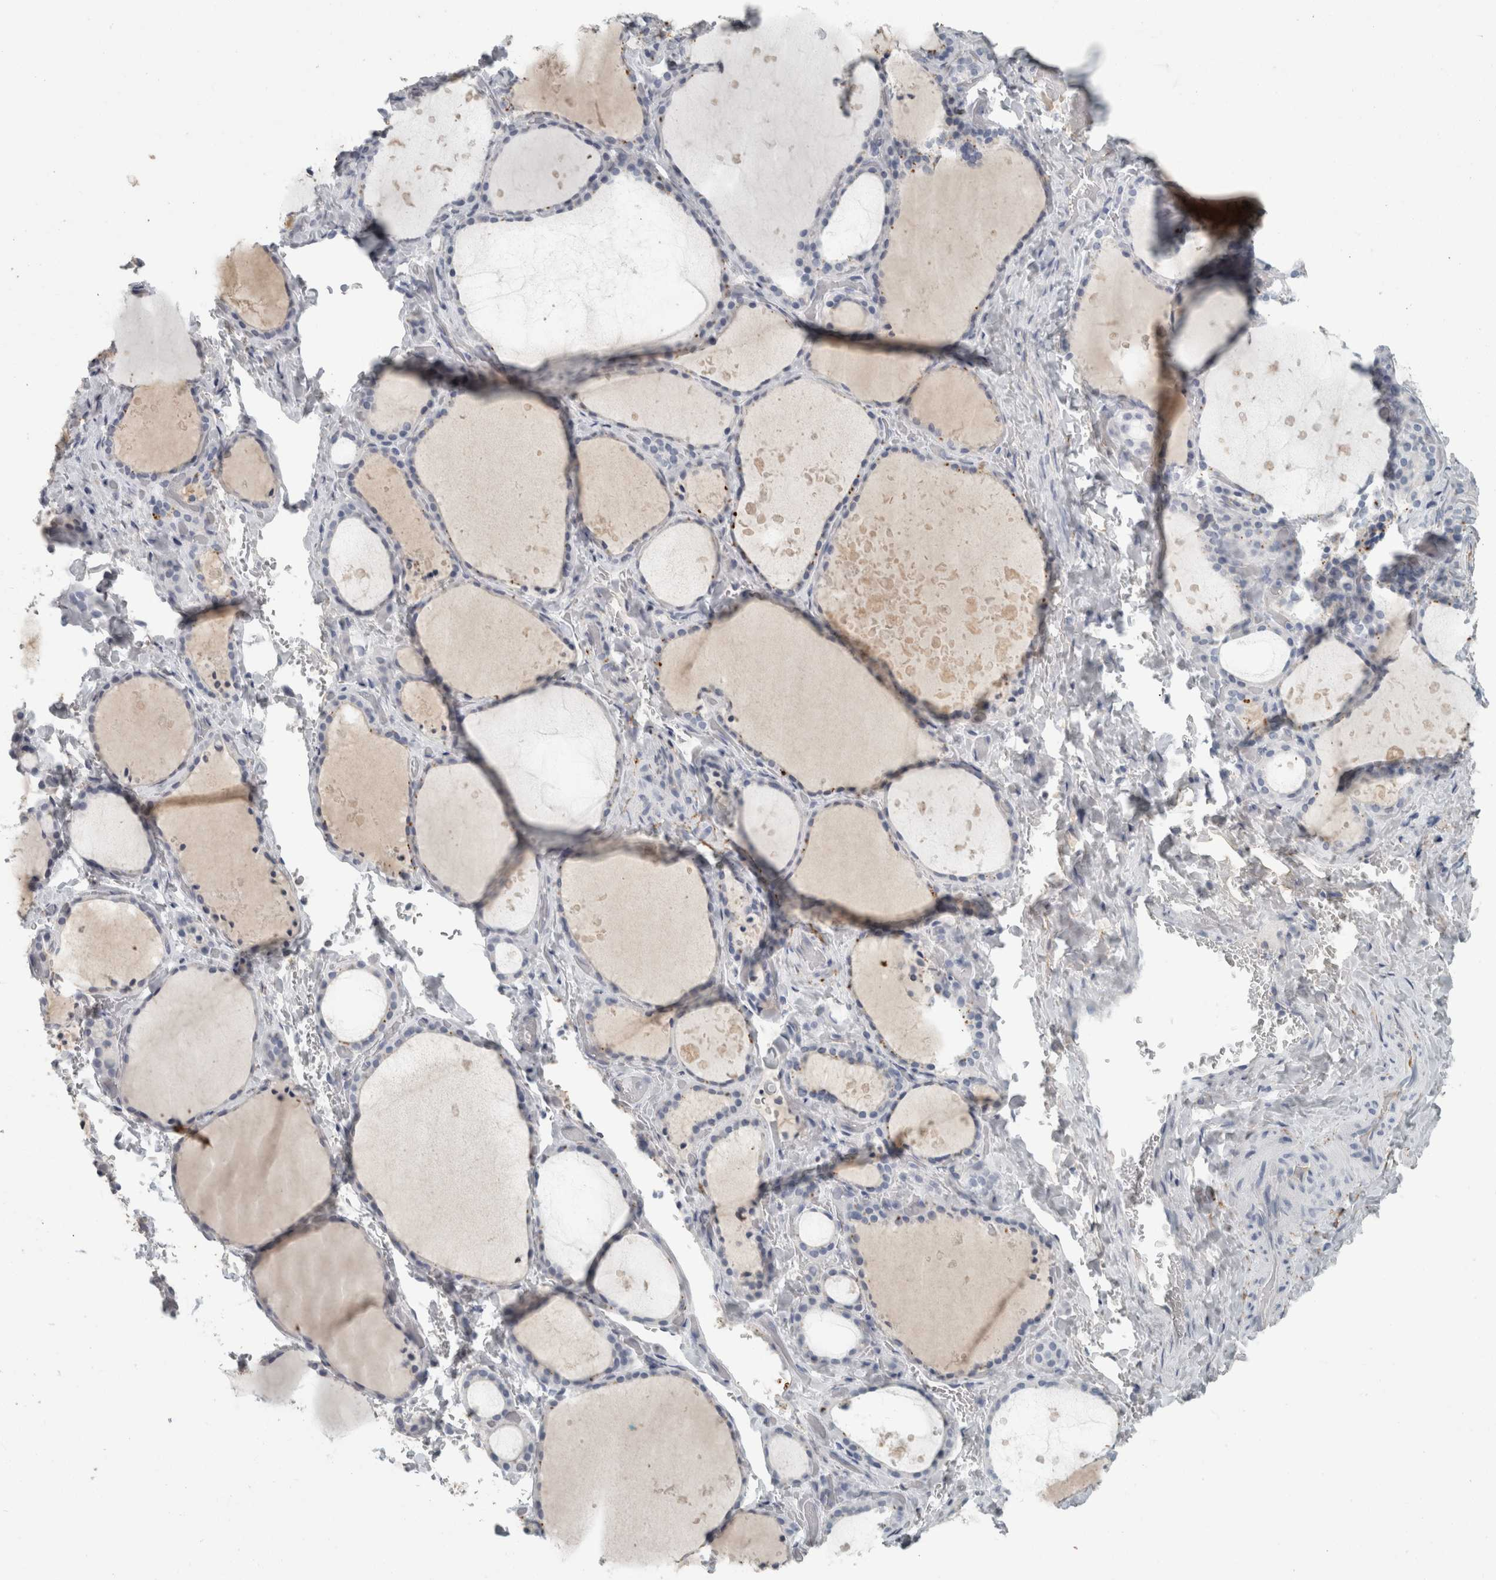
{"staining": {"intensity": "negative", "quantity": "none", "location": "none"}, "tissue": "thyroid gland", "cell_type": "Glandular cells", "image_type": "normal", "snomed": [{"axis": "morphology", "description": "Normal tissue, NOS"}, {"axis": "topography", "description": "Thyroid gland"}], "caption": "An immunohistochemistry micrograph of normal thyroid gland is shown. There is no staining in glandular cells of thyroid gland. Nuclei are stained in blue.", "gene": "CHL1", "patient": {"sex": "female", "age": 44}}